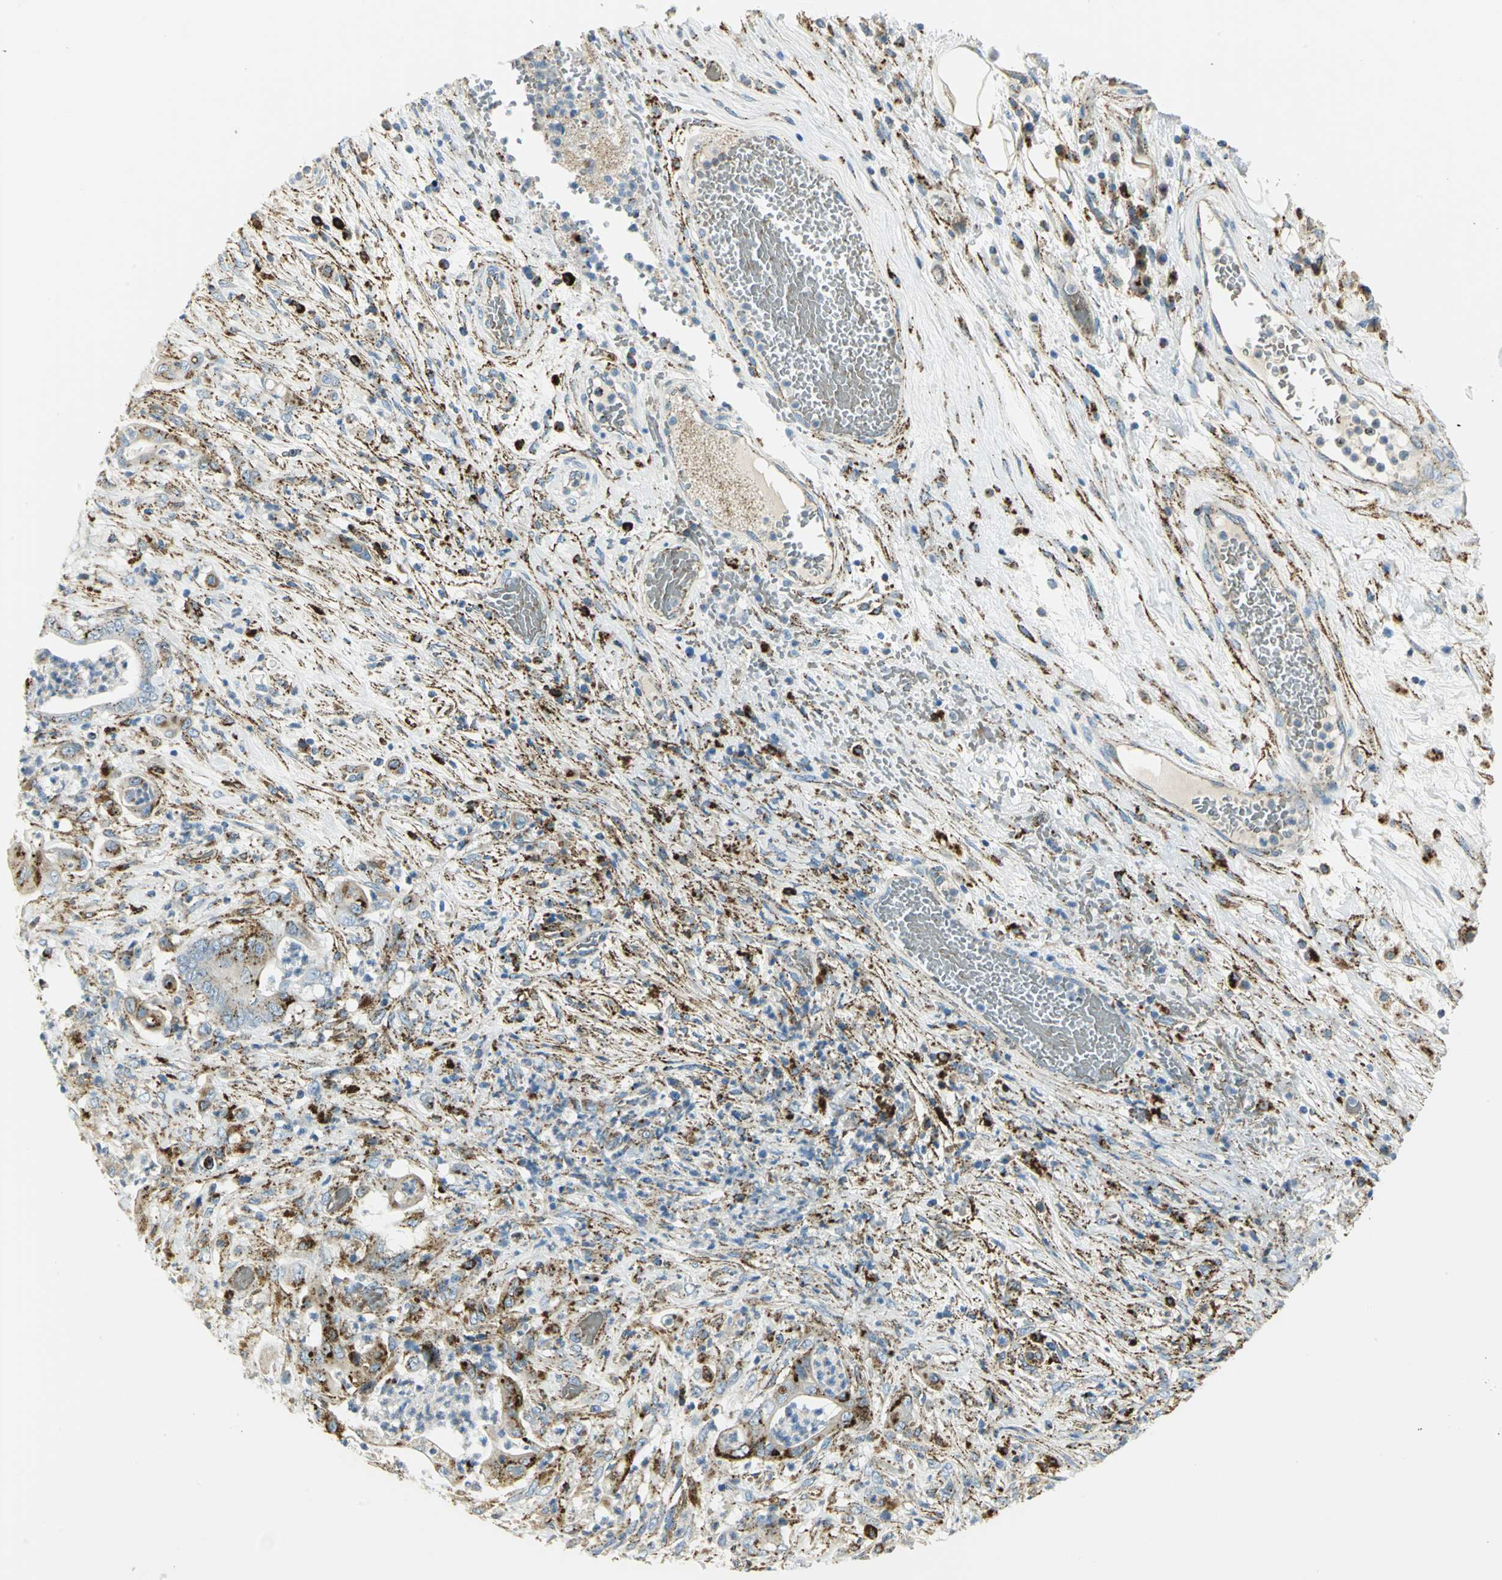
{"staining": {"intensity": "moderate", "quantity": "25%-75%", "location": "cytoplasmic/membranous"}, "tissue": "stomach cancer", "cell_type": "Tumor cells", "image_type": "cancer", "snomed": [{"axis": "morphology", "description": "Adenocarcinoma, NOS"}, {"axis": "topography", "description": "Stomach"}], "caption": "Protein expression by immunohistochemistry reveals moderate cytoplasmic/membranous staining in approximately 25%-75% of tumor cells in stomach cancer (adenocarcinoma).", "gene": "ARSA", "patient": {"sex": "female", "age": 73}}